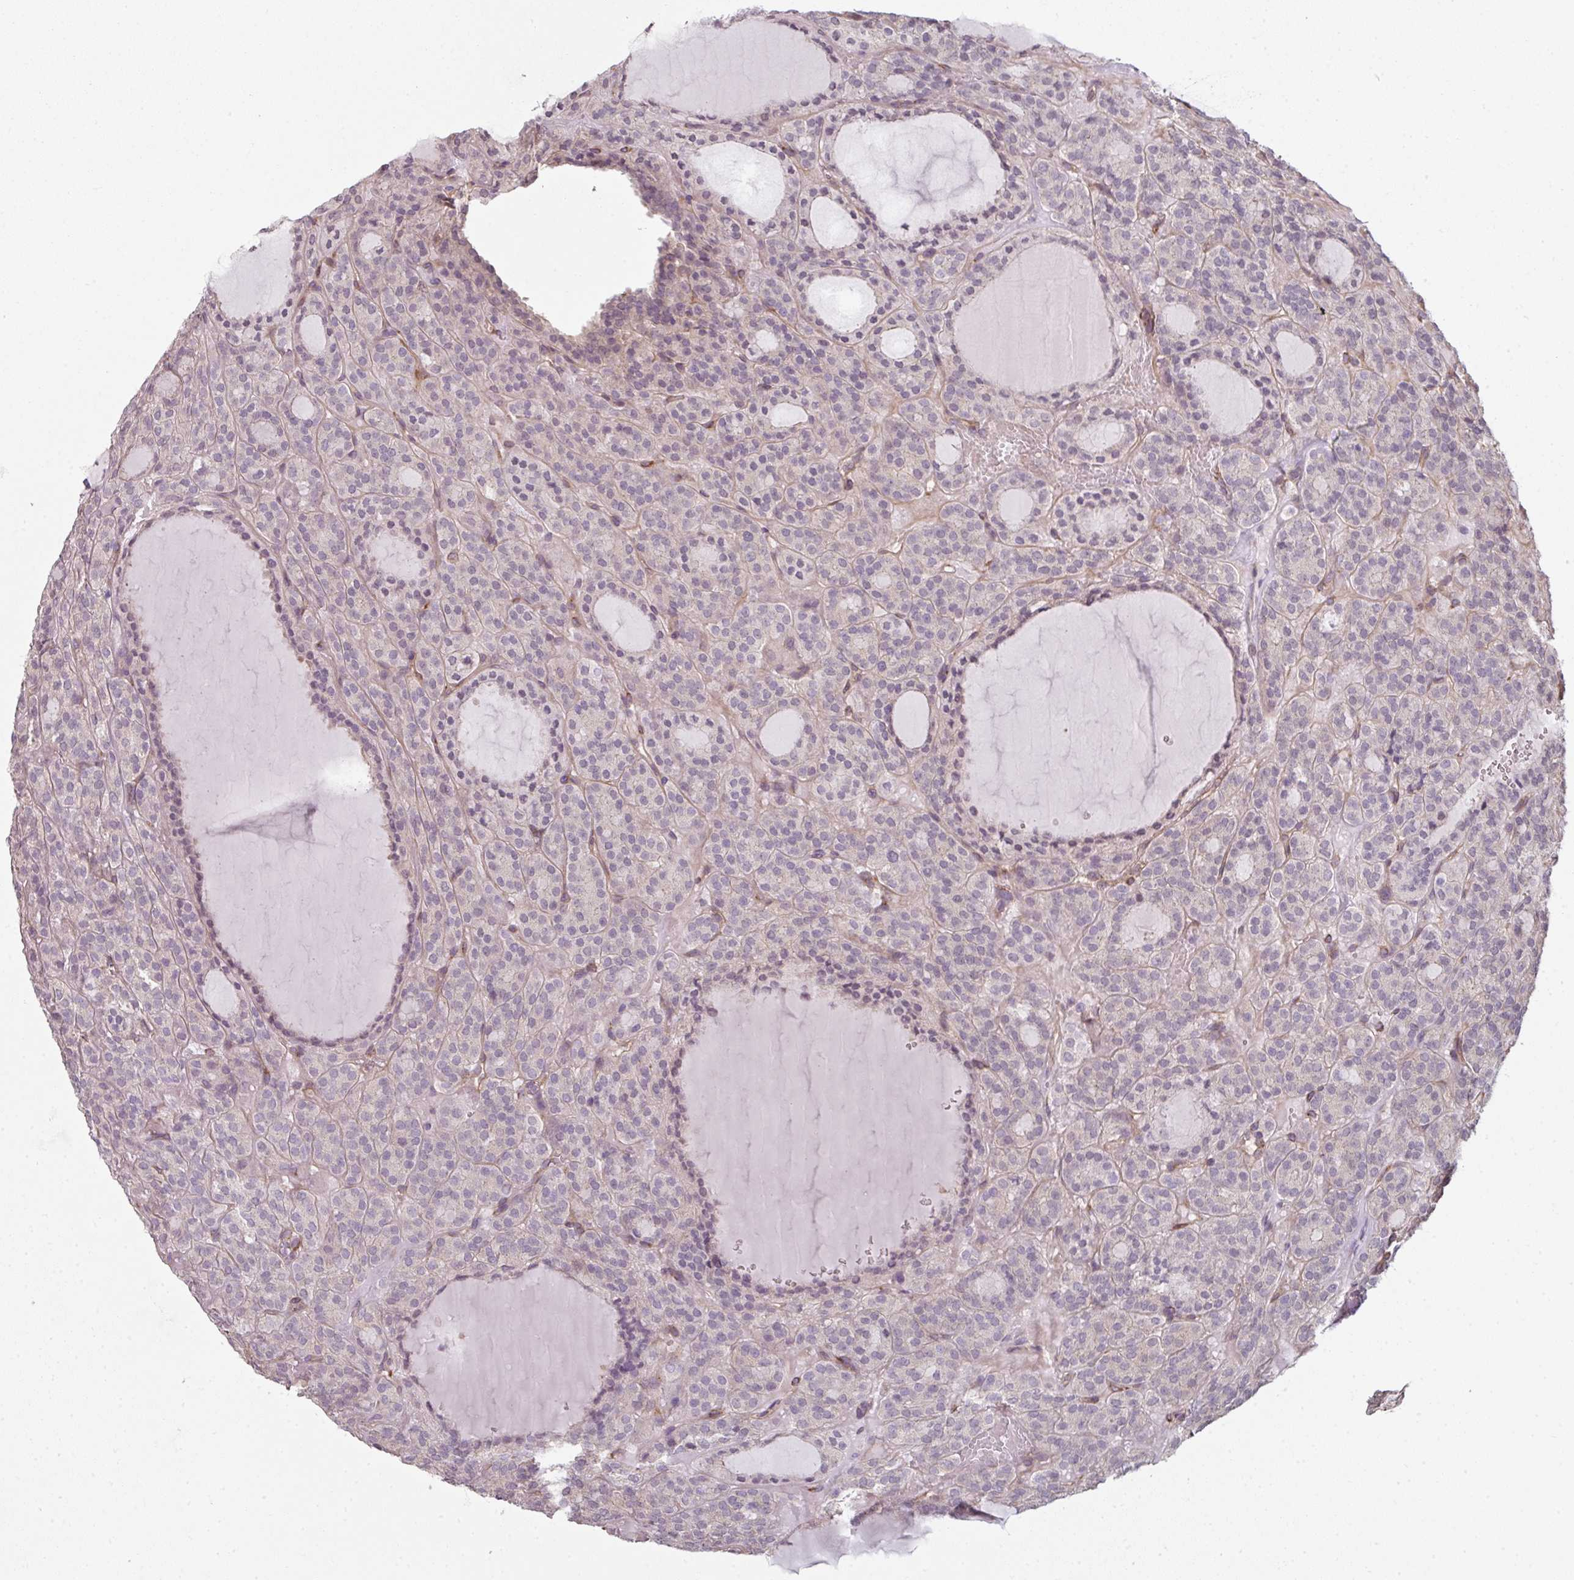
{"staining": {"intensity": "negative", "quantity": "none", "location": "none"}, "tissue": "thyroid cancer", "cell_type": "Tumor cells", "image_type": "cancer", "snomed": [{"axis": "morphology", "description": "Follicular adenoma carcinoma, NOS"}, {"axis": "topography", "description": "Thyroid gland"}], "caption": "Immunohistochemical staining of human thyroid cancer (follicular adenoma carcinoma) reveals no significant staining in tumor cells.", "gene": "C19orf33", "patient": {"sex": "female", "age": 63}}